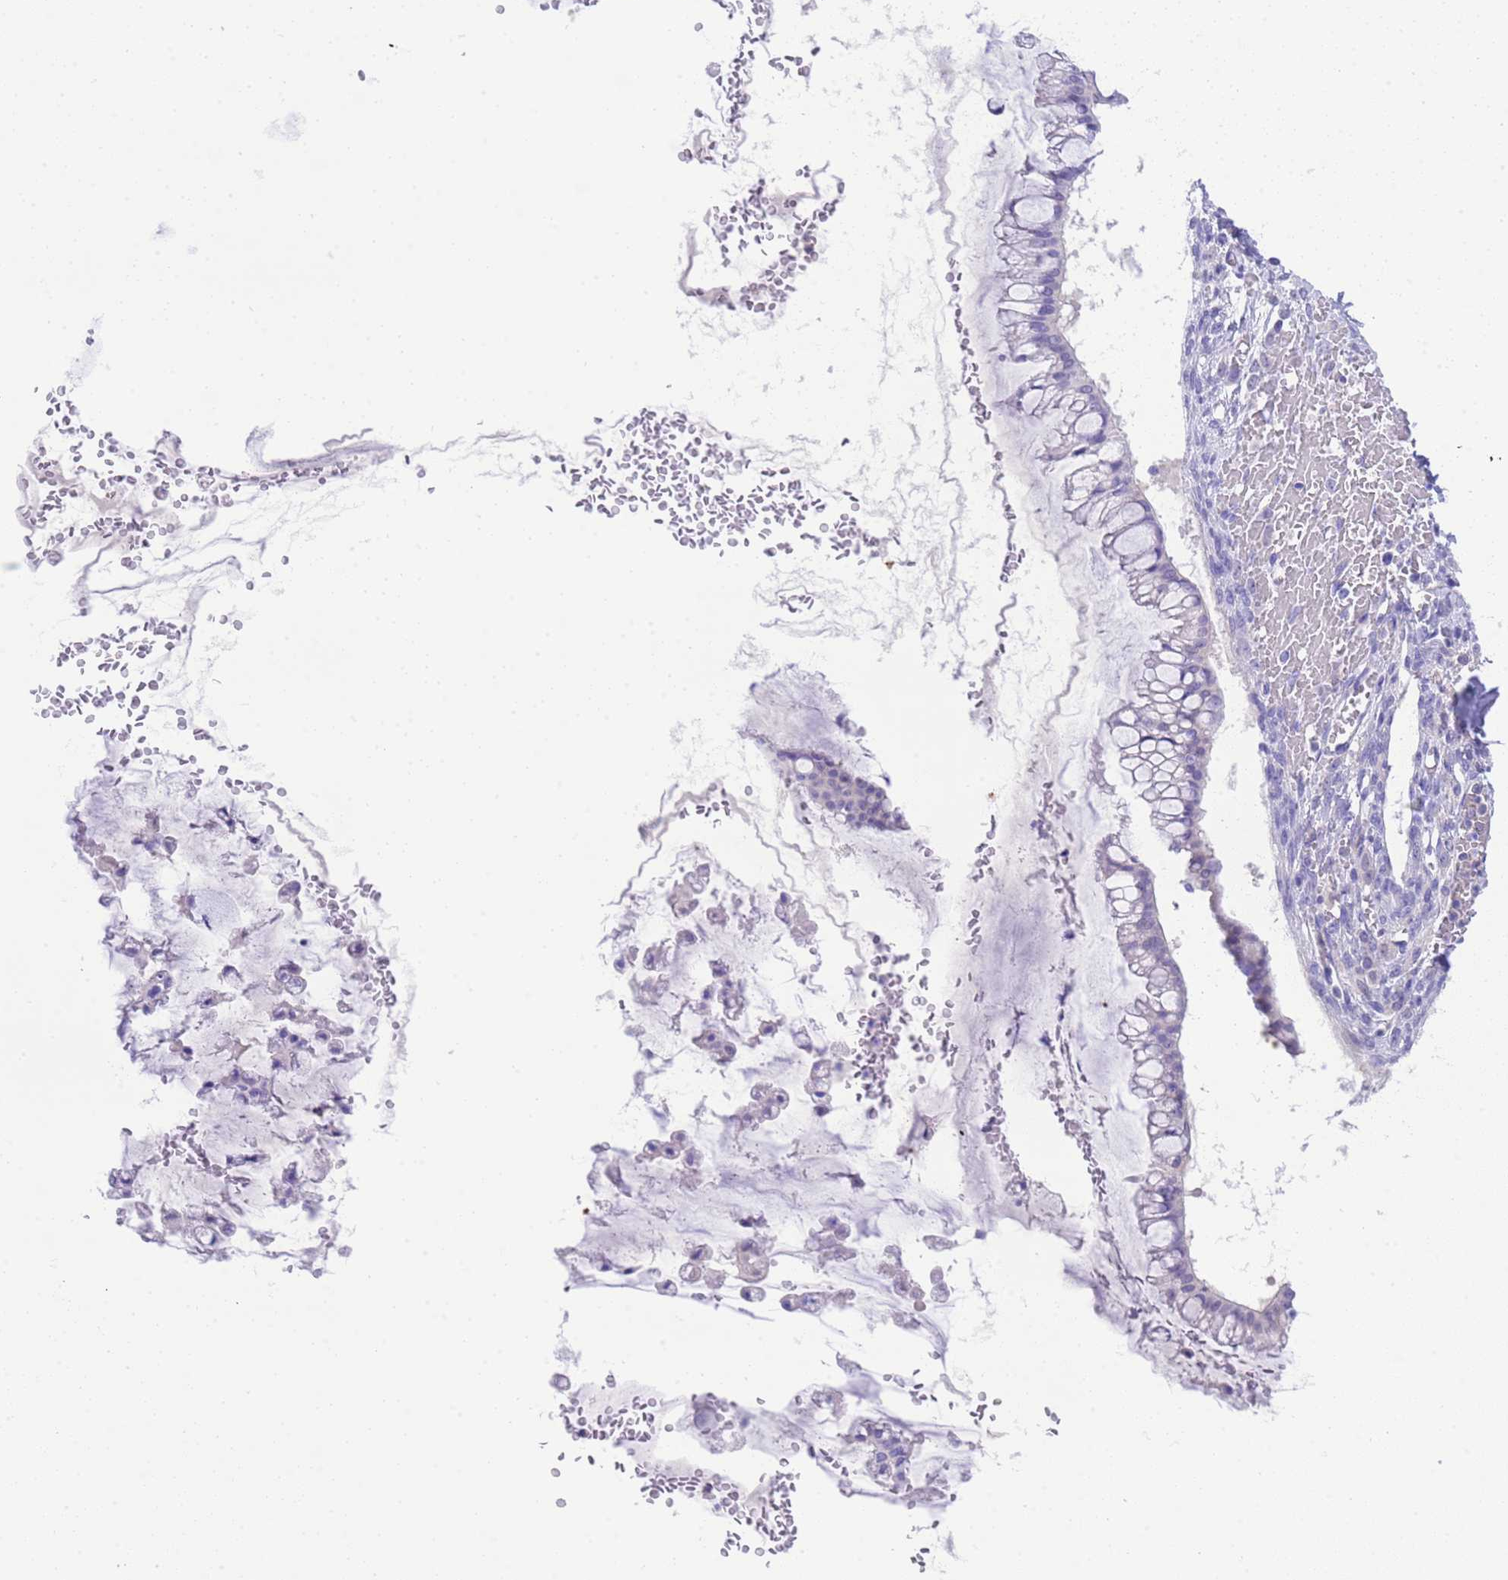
{"staining": {"intensity": "negative", "quantity": "none", "location": "none"}, "tissue": "ovarian cancer", "cell_type": "Tumor cells", "image_type": "cancer", "snomed": [{"axis": "morphology", "description": "Cystadenocarcinoma, mucinous, NOS"}, {"axis": "topography", "description": "Ovary"}], "caption": "This is an IHC photomicrograph of human ovarian cancer. There is no staining in tumor cells.", "gene": "USP38", "patient": {"sex": "female", "age": 73}}